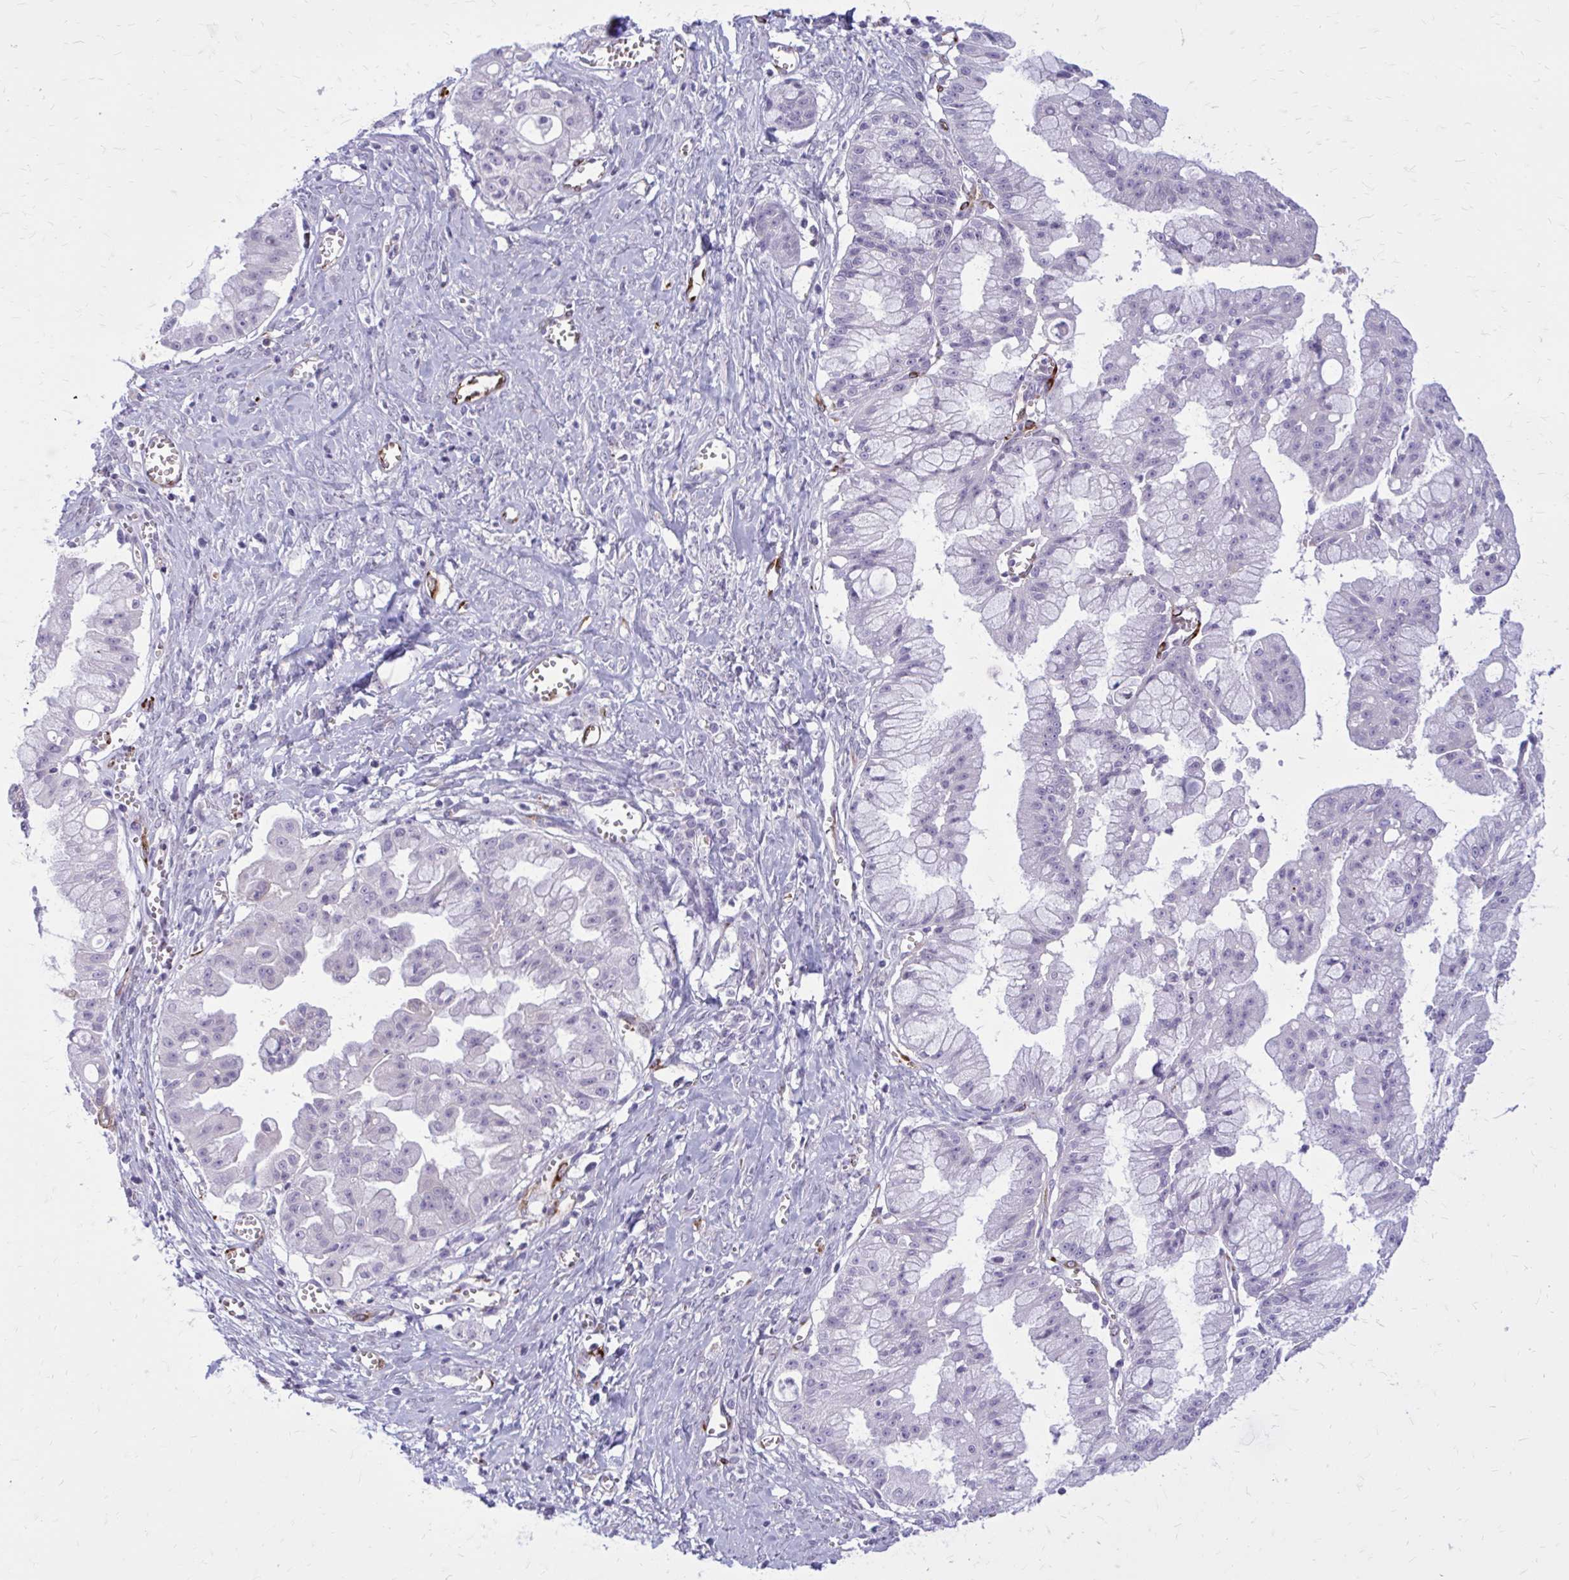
{"staining": {"intensity": "negative", "quantity": "none", "location": "none"}, "tissue": "ovarian cancer", "cell_type": "Tumor cells", "image_type": "cancer", "snomed": [{"axis": "morphology", "description": "Cystadenocarcinoma, mucinous, NOS"}, {"axis": "topography", "description": "Ovary"}], "caption": "Ovarian mucinous cystadenocarcinoma was stained to show a protein in brown. There is no significant staining in tumor cells.", "gene": "BEND5", "patient": {"sex": "female", "age": 70}}